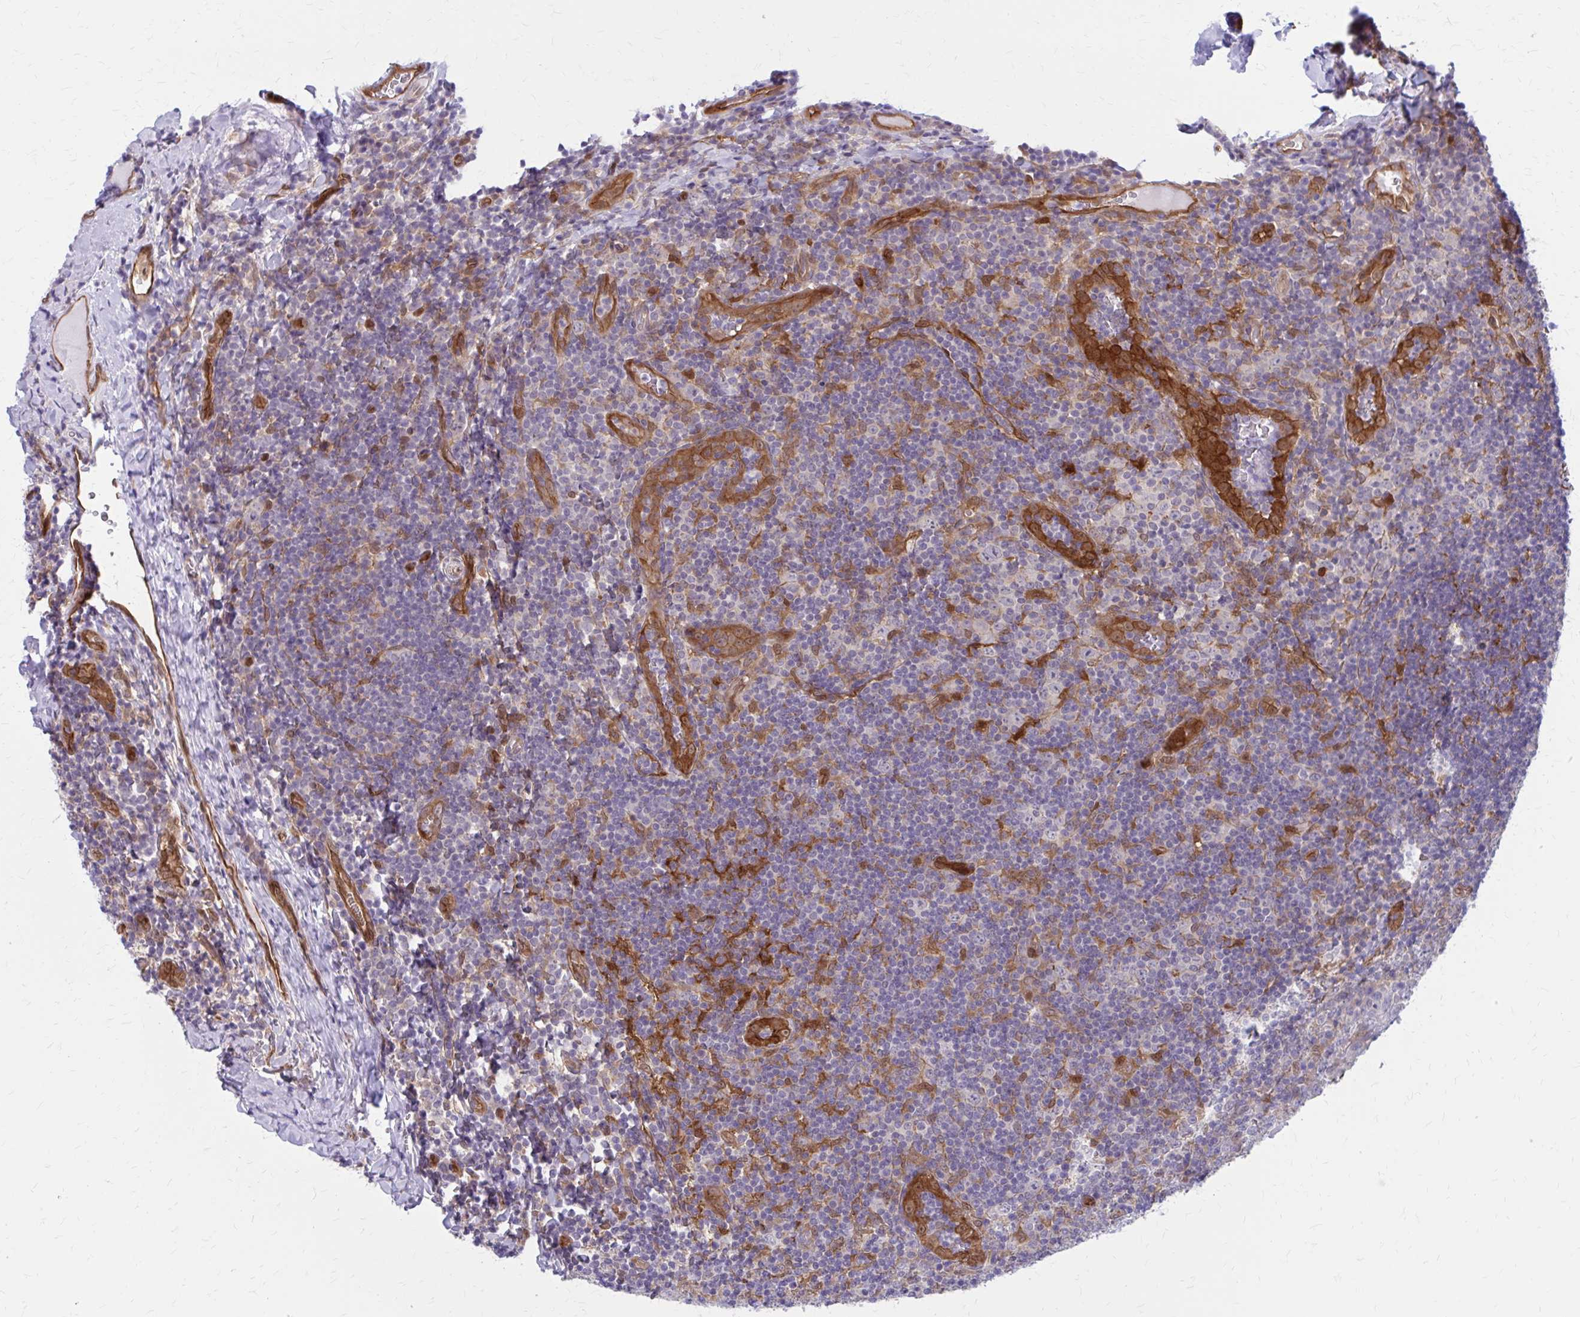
{"staining": {"intensity": "strong", "quantity": "<25%", "location": "cytoplasmic/membranous"}, "tissue": "tonsil", "cell_type": "Germinal center cells", "image_type": "normal", "snomed": [{"axis": "morphology", "description": "Normal tissue, NOS"}, {"axis": "morphology", "description": "Inflammation, NOS"}, {"axis": "topography", "description": "Tonsil"}], "caption": "Immunohistochemistry histopathology image of normal human tonsil stained for a protein (brown), which exhibits medium levels of strong cytoplasmic/membranous positivity in about <25% of germinal center cells.", "gene": "CLIC2", "patient": {"sex": "female", "age": 31}}